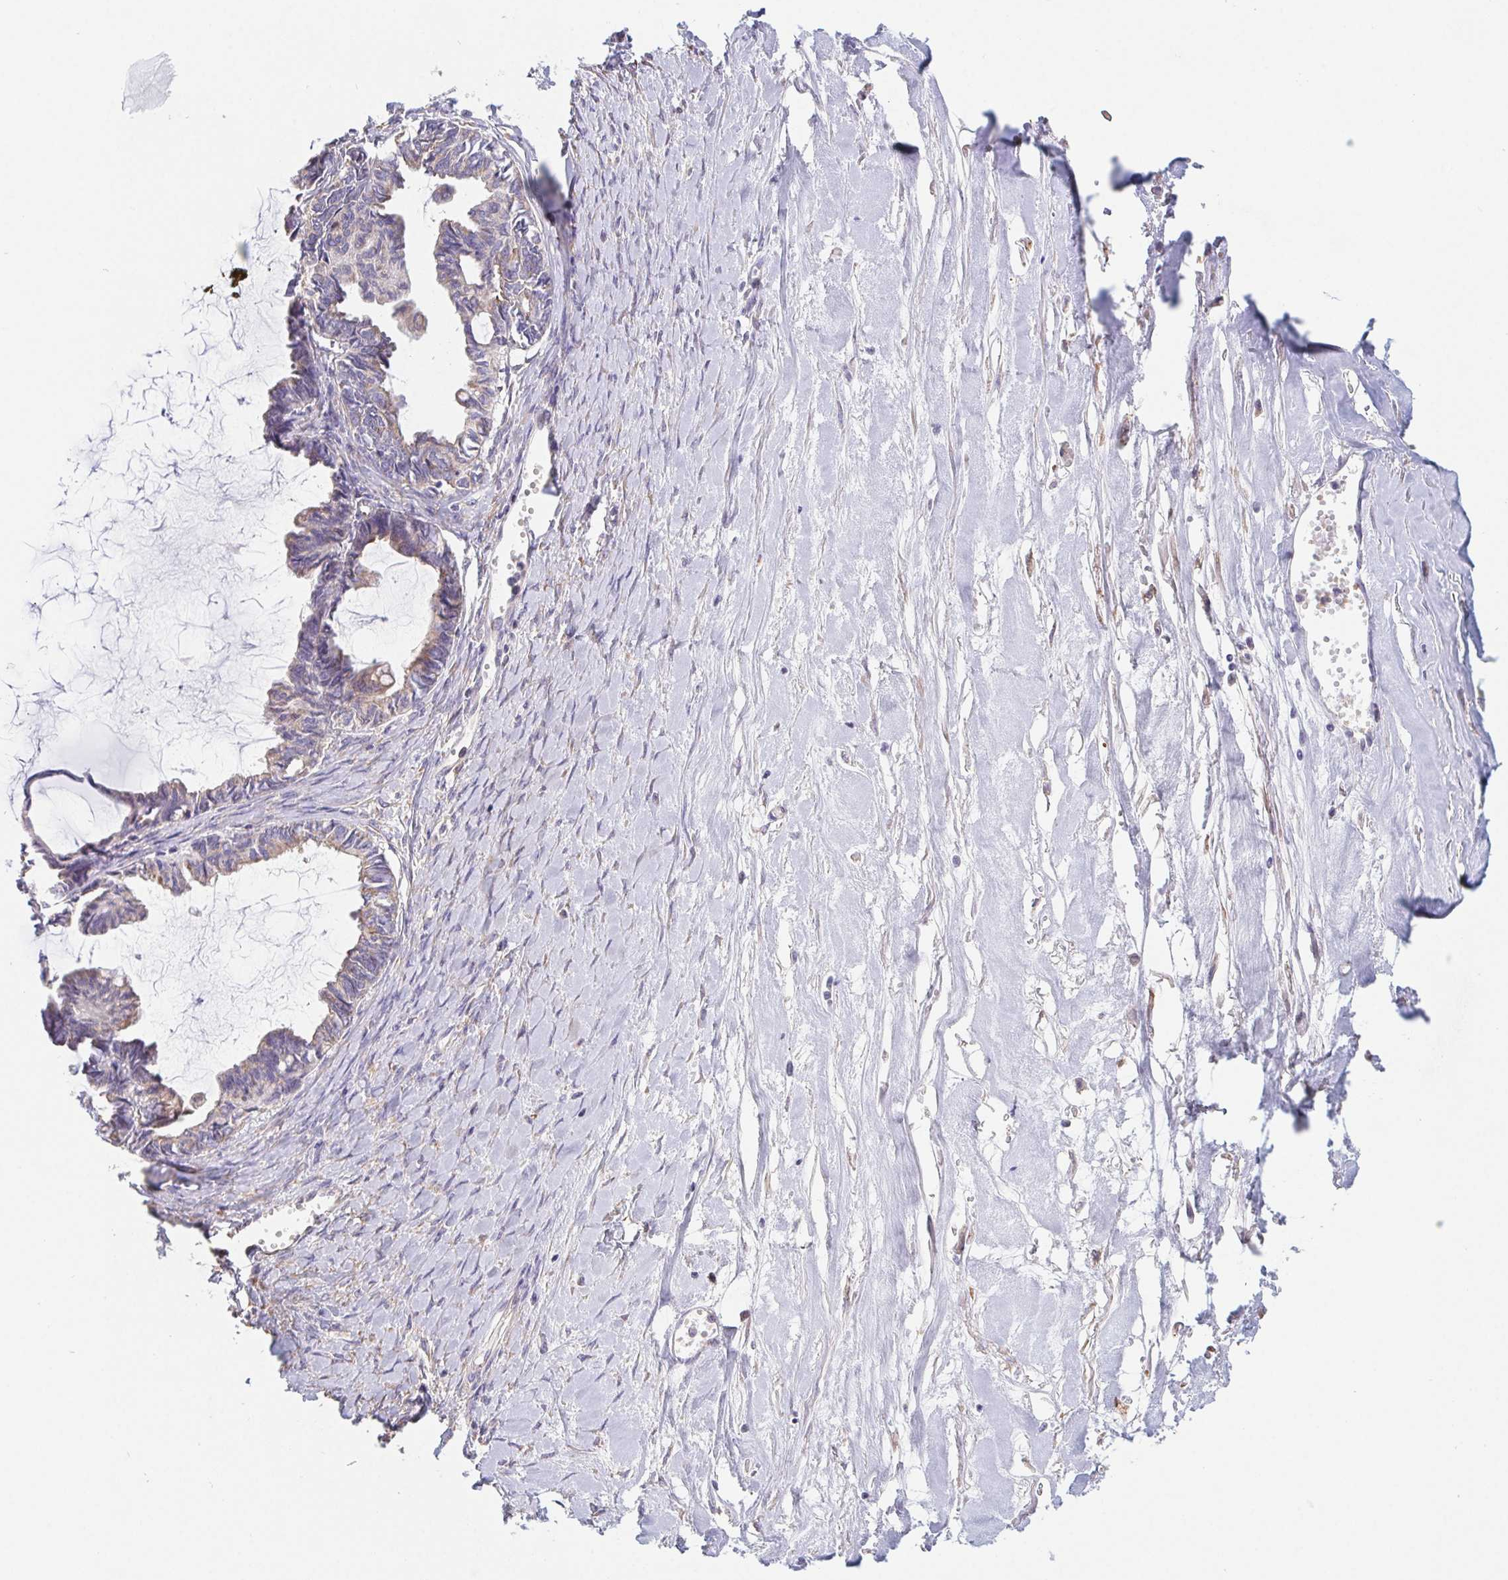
{"staining": {"intensity": "weak", "quantity": "25%-75%", "location": "cytoplasmic/membranous"}, "tissue": "ovarian cancer", "cell_type": "Tumor cells", "image_type": "cancer", "snomed": [{"axis": "morphology", "description": "Cystadenocarcinoma, mucinous, NOS"}, {"axis": "topography", "description": "Ovary"}], "caption": "About 25%-75% of tumor cells in human mucinous cystadenocarcinoma (ovarian) display weak cytoplasmic/membranous protein staining as visualized by brown immunohistochemical staining.", "gene": "ADAM8", "patient": {"sex": "female", "age": 61}}